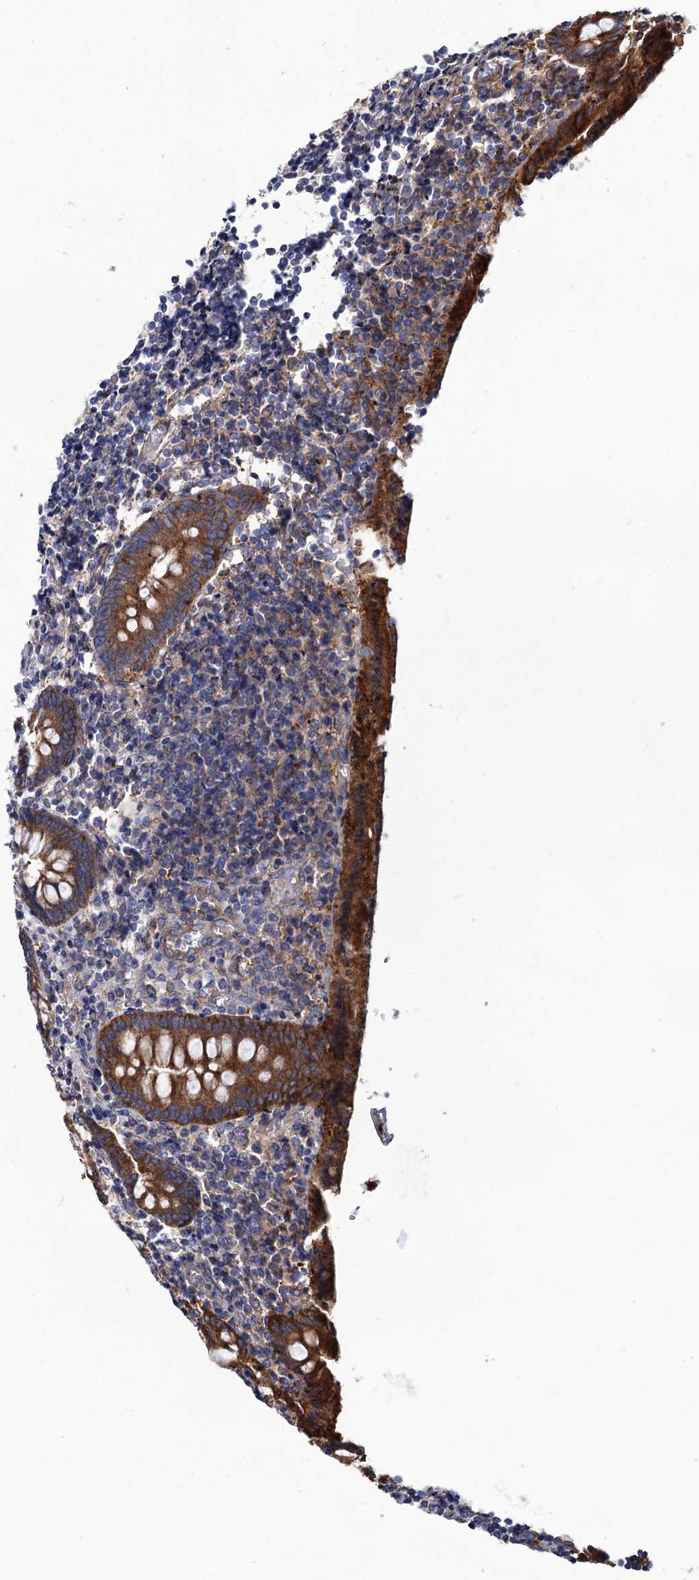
{"staining": {"intensity": "moderate", "quantity": ">75%", "location": "cytoplasmic/membranous"}, "tissue": "appendix", "cell_type": "Glandular cells", "image_type": "normal", "snomed": [{"axis": "morphology", "description": "Normal tissue, NOS"}, {"axis": "topography", "description": "Appendix"}], "caption": "Immunohistochemistry staining of unremarkable appendix, which reveals medium levels of moderate cytoplasmic/membranous positivity in about >75% of glandular cells indicating moderate cytoplasmic/membranous protein positivity. The staining was performed using DAB (brown) for protein detection and nuclei were counterstained in hematoxylin (blue).", "gene": "DYDC1", "patient": {"sex": "female", "age": 17}}